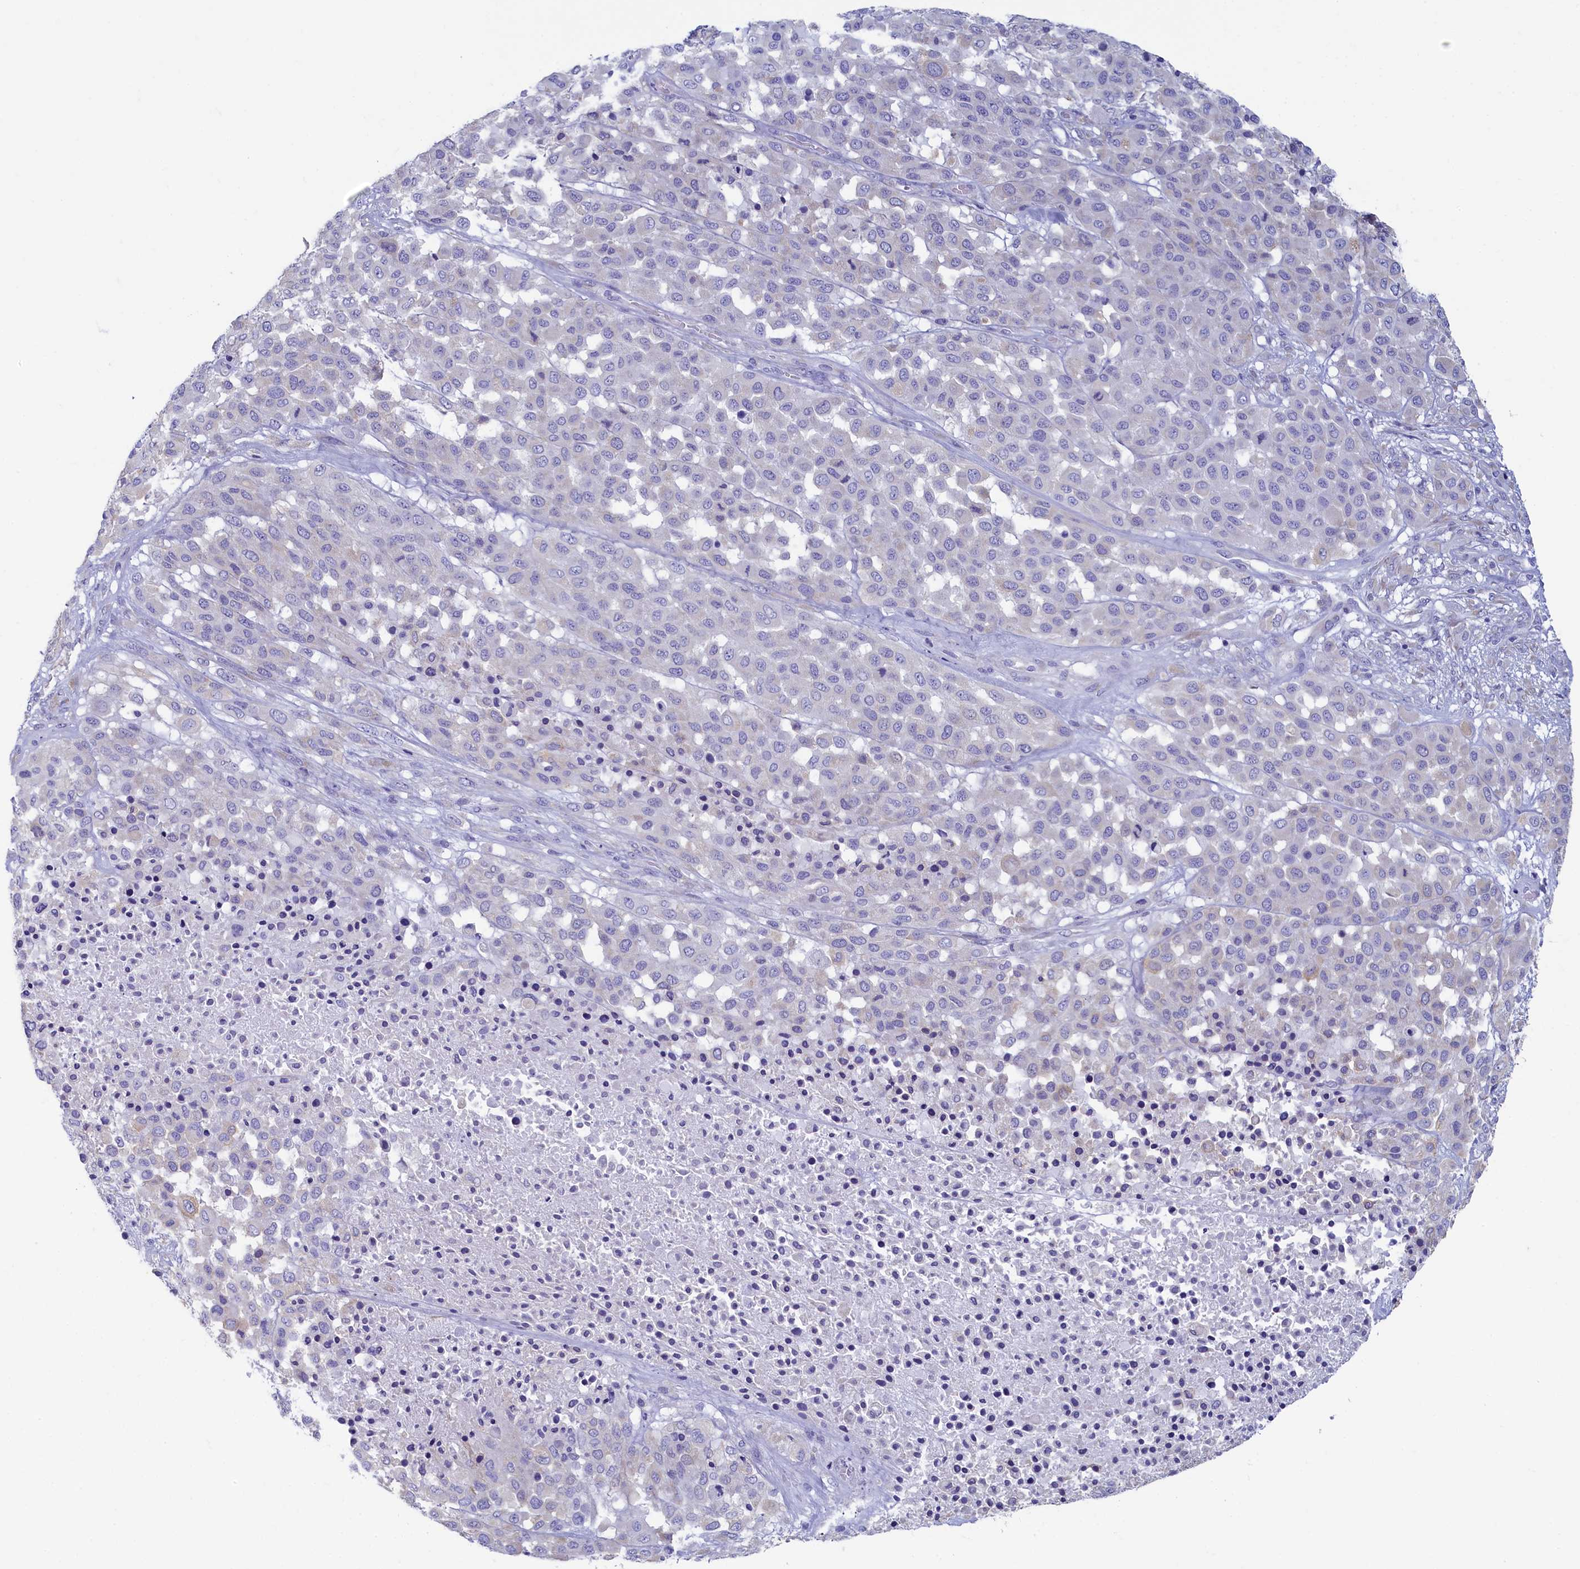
{"staining": {"intensity": "negative", "quantity": "none", "location": "none"}, "tissue": "melanoma", "cell_type": "Tumor cells", "image_type": "cancer", "snomed": [{"axis": "morphology", "description": "Malignant melanoma, Metastatic site"}, {"axis": "topography", "description": "Skin"}], "caption": "This is a micrograph of IHC staining of malignant melanoma (metastatic site), which shows no positivity in tumor cells.", "gene": "SKA3", "patient": {"sex": "female", "age": 81}}